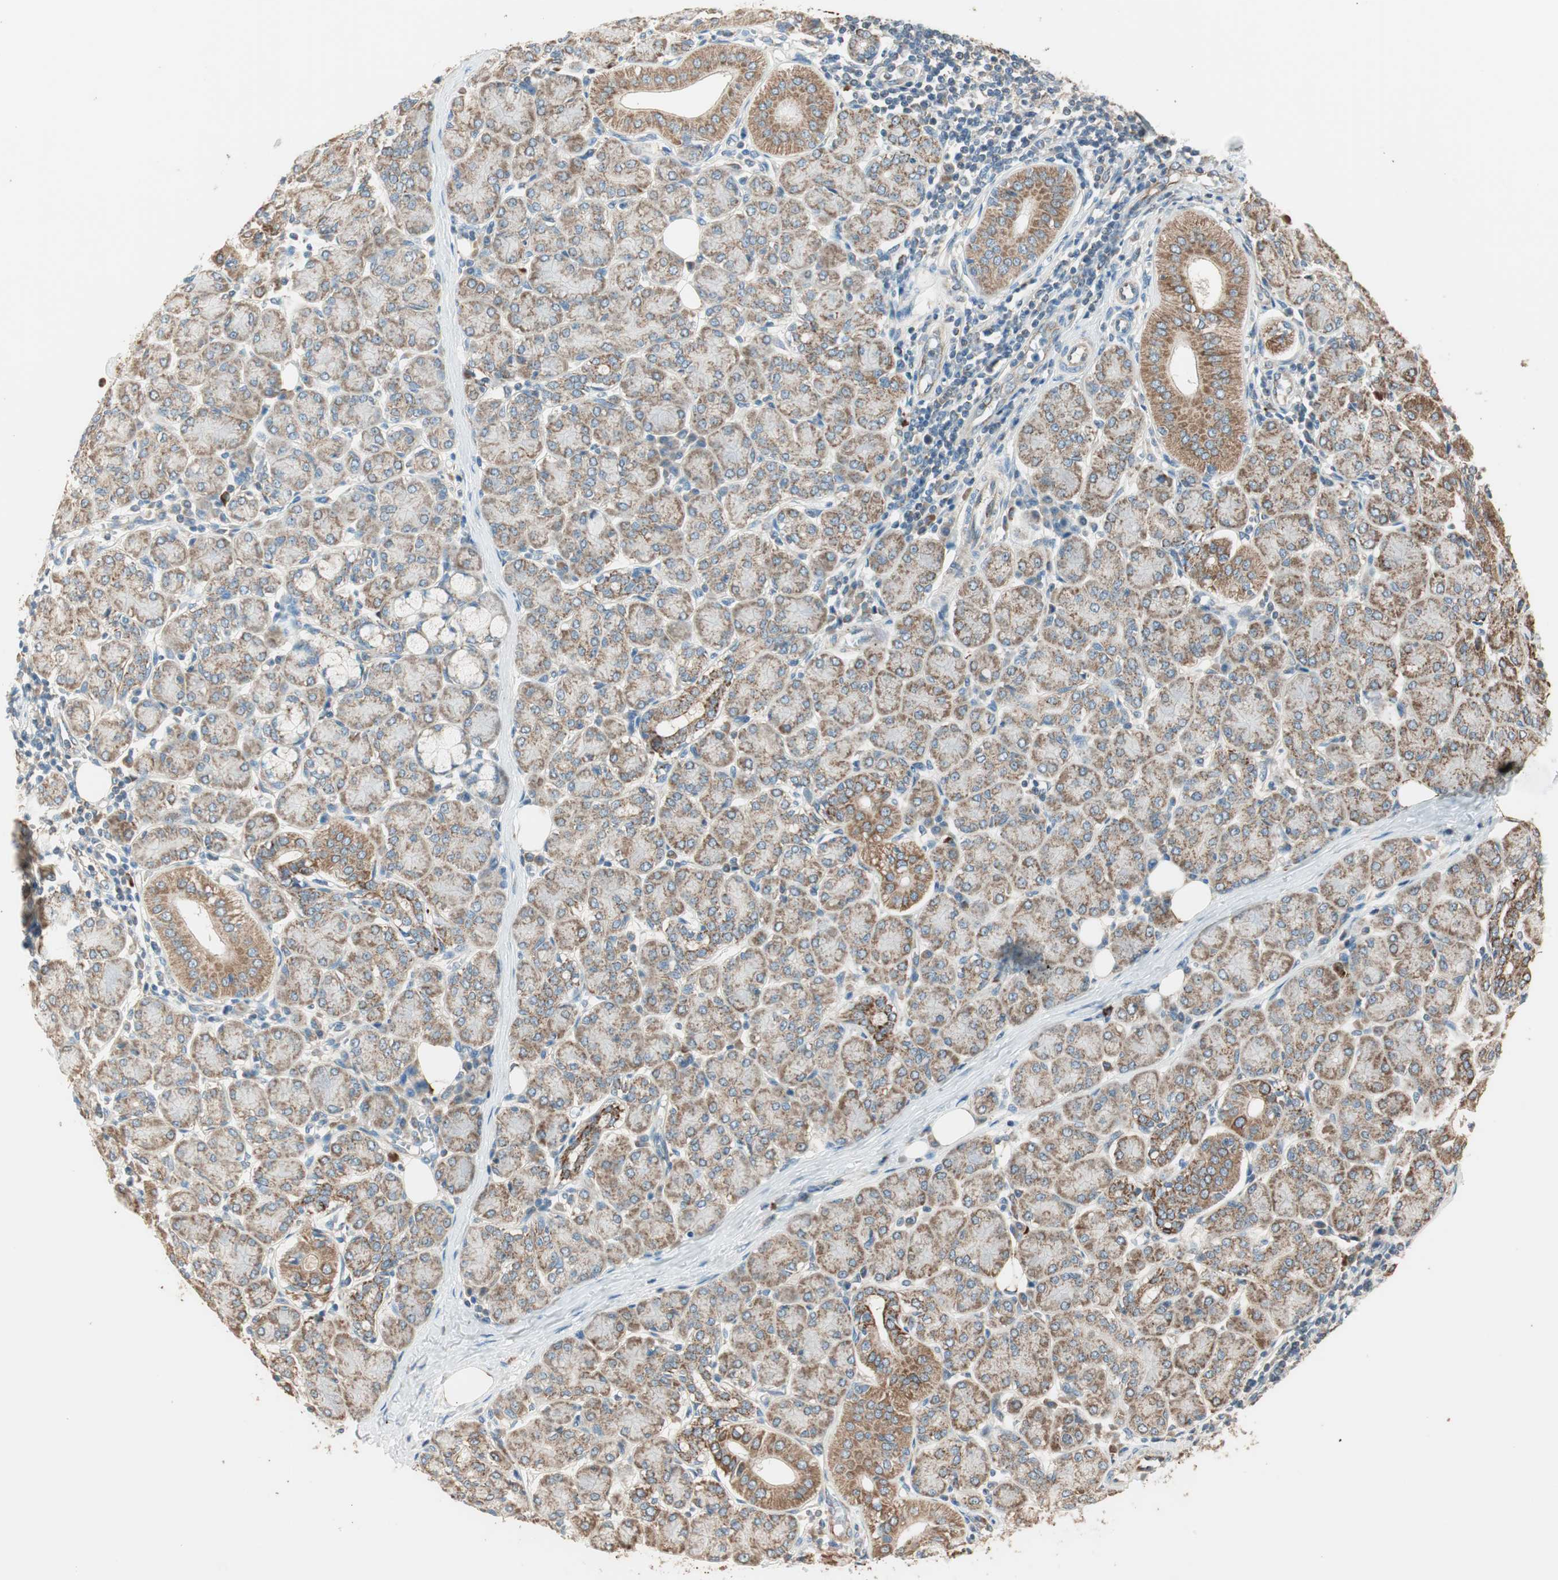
{"staining": {"intensity": "moderate", "quantity": ">75%", "location": "cytoplasmic/membranous"}, "tissue": "salivary gland", "cell_type": "Glandular cells", "image_type": "normal", "snomed": [{"axis": "morphology", "description": "Normal tissue, NOS"}, {"axis": "morphology", "description": "Inflammation, NOS"}, {"axis": "topography", "description": "Lymph node"}, {"axis": "topography", "description": "Salivary gland"}], "caption": "Protein staining by immunohistochemistry (IHC) shows moderate cytoplasmic/membranous expression in about >75% of glandular cells in normal salivary gland. (Stains: DAB (3,3'-diaminobenzidine) in brown, nuclei in blue, Microscopy: brightfield microscopy at high magnification).", "gene": "CC2D1A", "patient": {"sex": "male", "age": 3}}